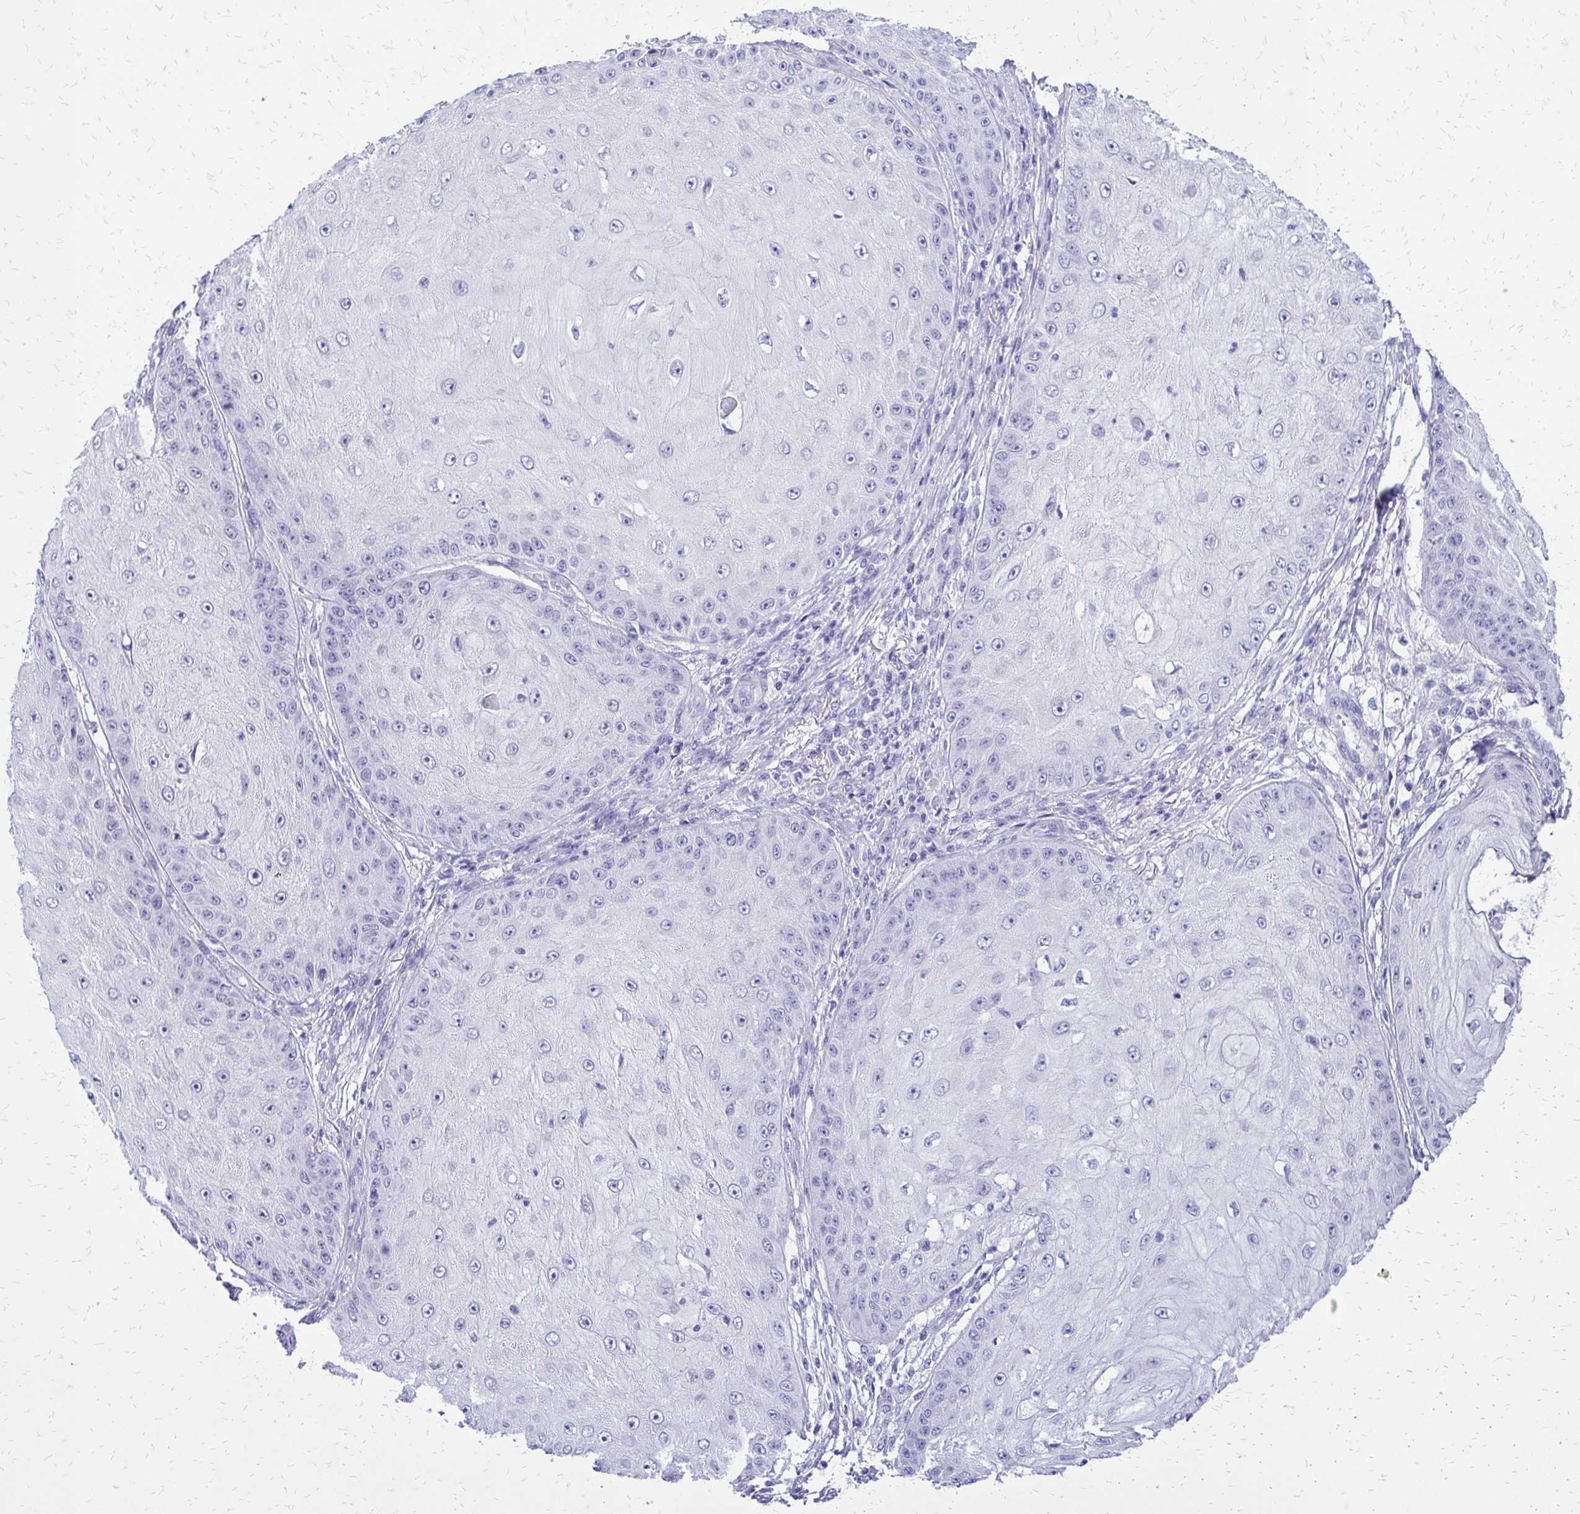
{"staining": {"intensity": "negative", "quantity": "none", "location": "none"}, "tissue": "skin cancer", "cell_type": "Tumor cells", "image_type": "cancer", "snomed": [{"axis": "morphology", "description": "Squamous cell carcinoma, NOS"}, {"axis": "topography", "description": "Skin"}], "caption": "Immunohistochemical staining of skin cancer (squamous cell carcinoma) exhibits no significant positivity in tumor cells.", "gene": "SLC32A1", "patient": {"sex": "male", "age": 70}}